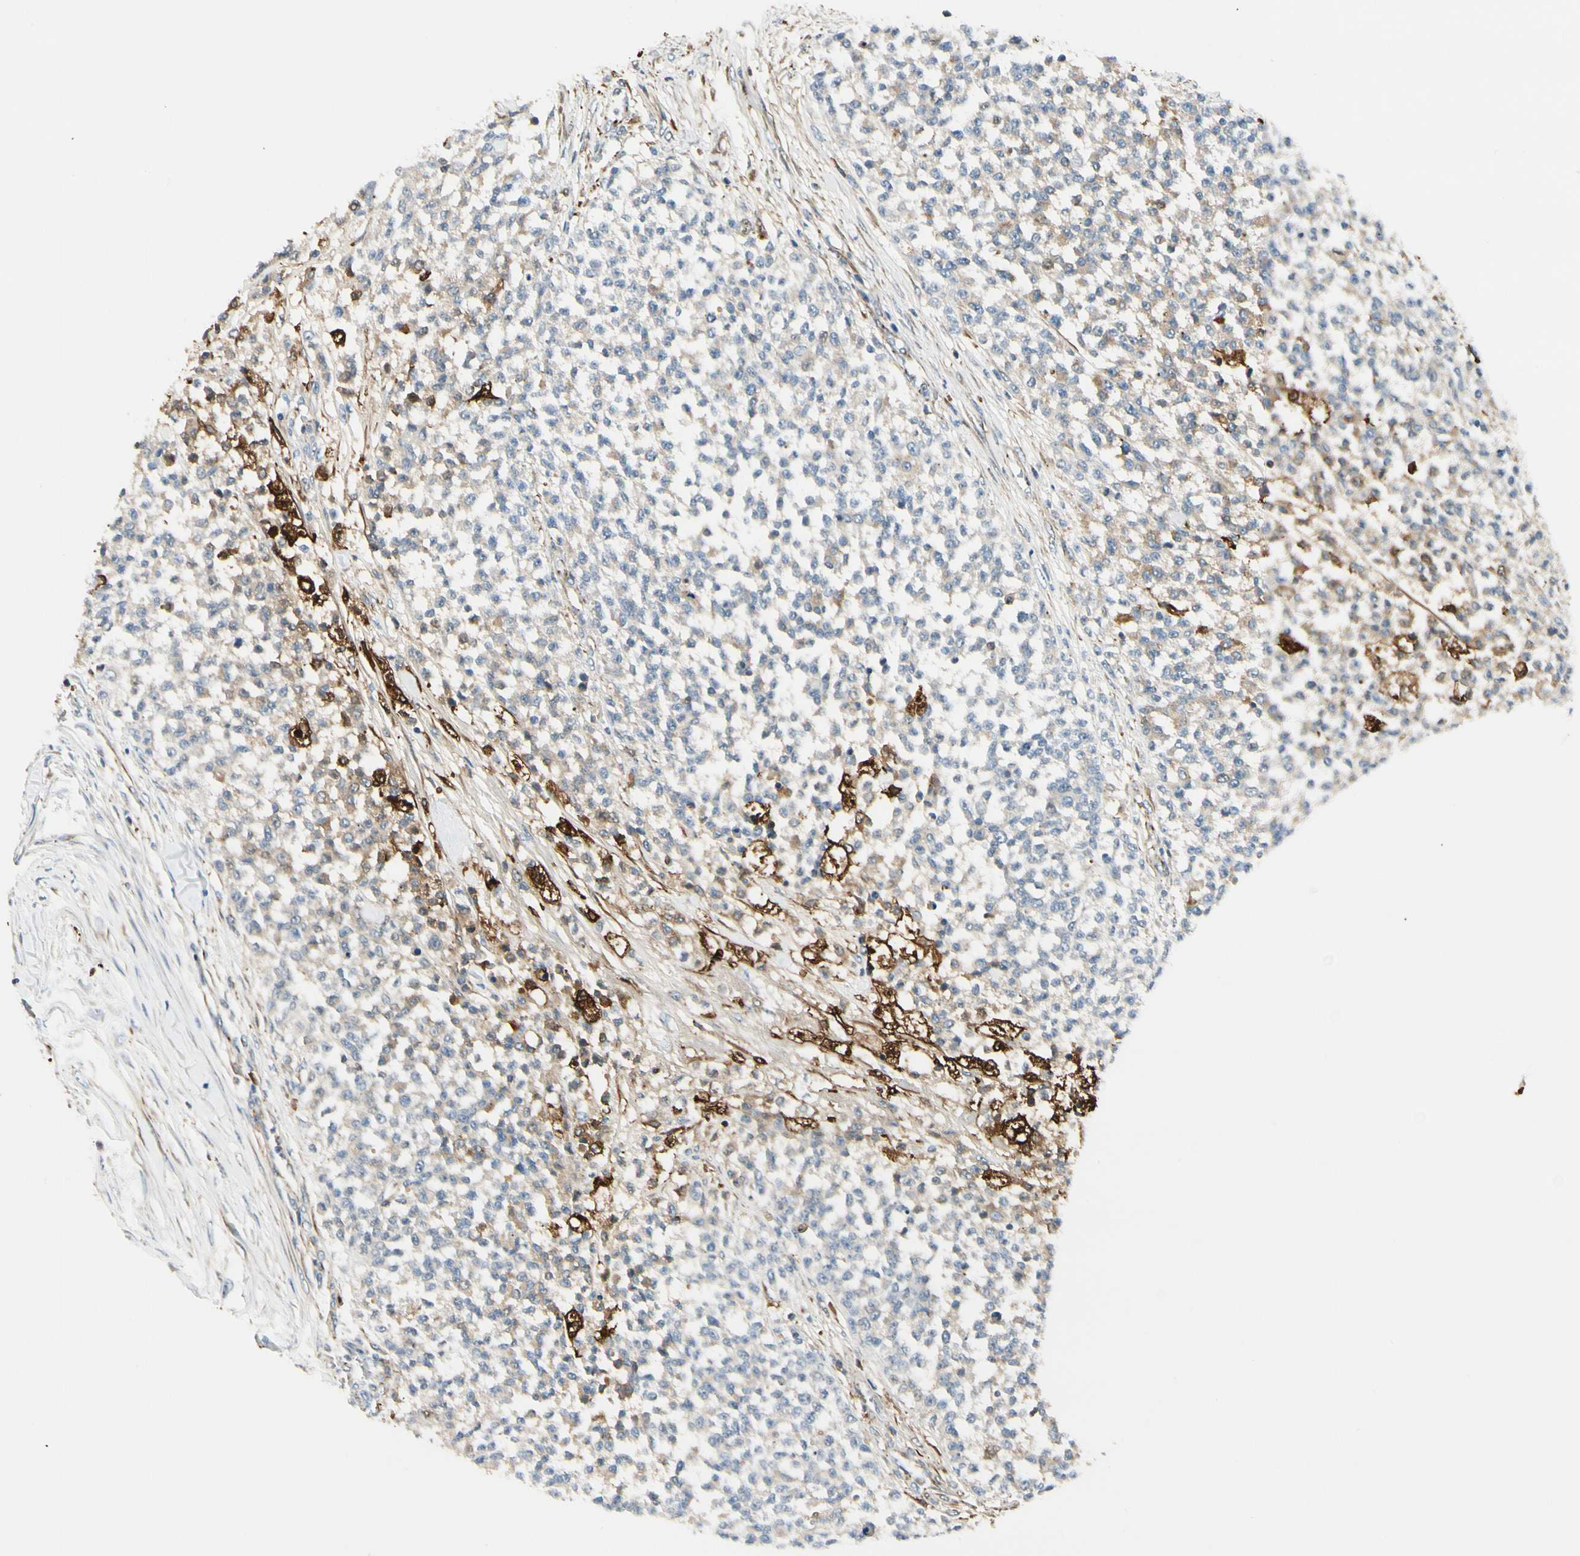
{"staining": {"intensity": "negative", "quantity": "none", "location": "none"}, "tissue": "testis cancer", "cell_type": "Tumor cells", "image_type": "cancer", "snomed": [{"axis": "morphology", "description": "Seminoma, NOS"}, {"axis": "topography", "description": "Testis"}], "caption": "IHC of human testis seminoma demonstrates no expression in tumor cells.", "gene": "FTH1", "patient": {"sex": "male", "age": 59}}